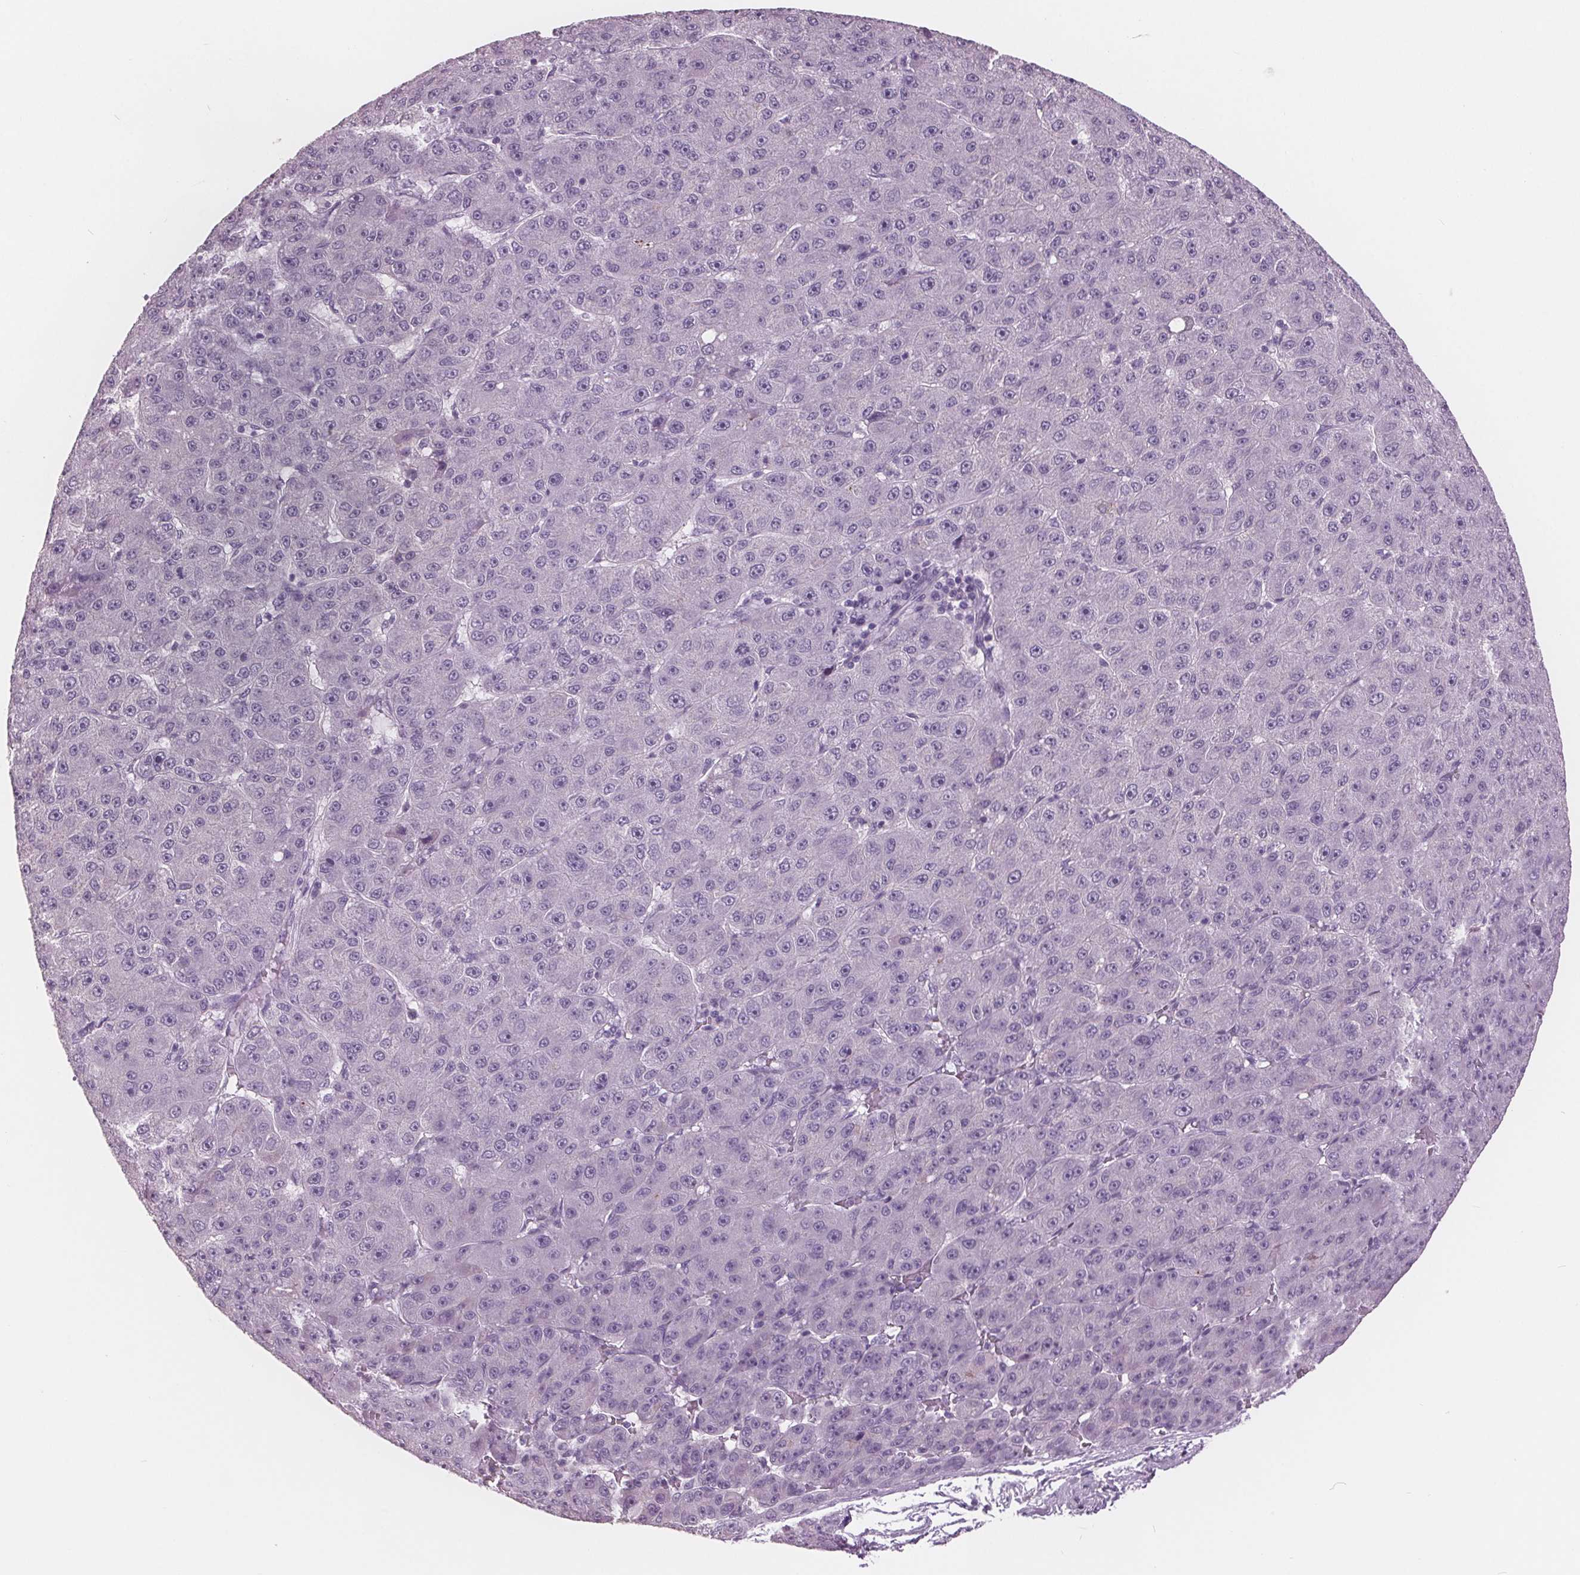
{"staining": {"intensity": "negative", "quantity": "none", "location": "none"}, "tissue": "liver cancer", "cell_type": "Tumor cells", "image_type": "cancer", "snomed": [{"axis": "morphology", "description": "Carcinoma, Hepatocellular, NOS"}, {"axis": "topography", "description": "Liver"}], "caption": "Tumor cells are negative for brown protein staining in liver cancer.", "gene": "AMBP", "patient": {"sex": "male", "age": 67}}